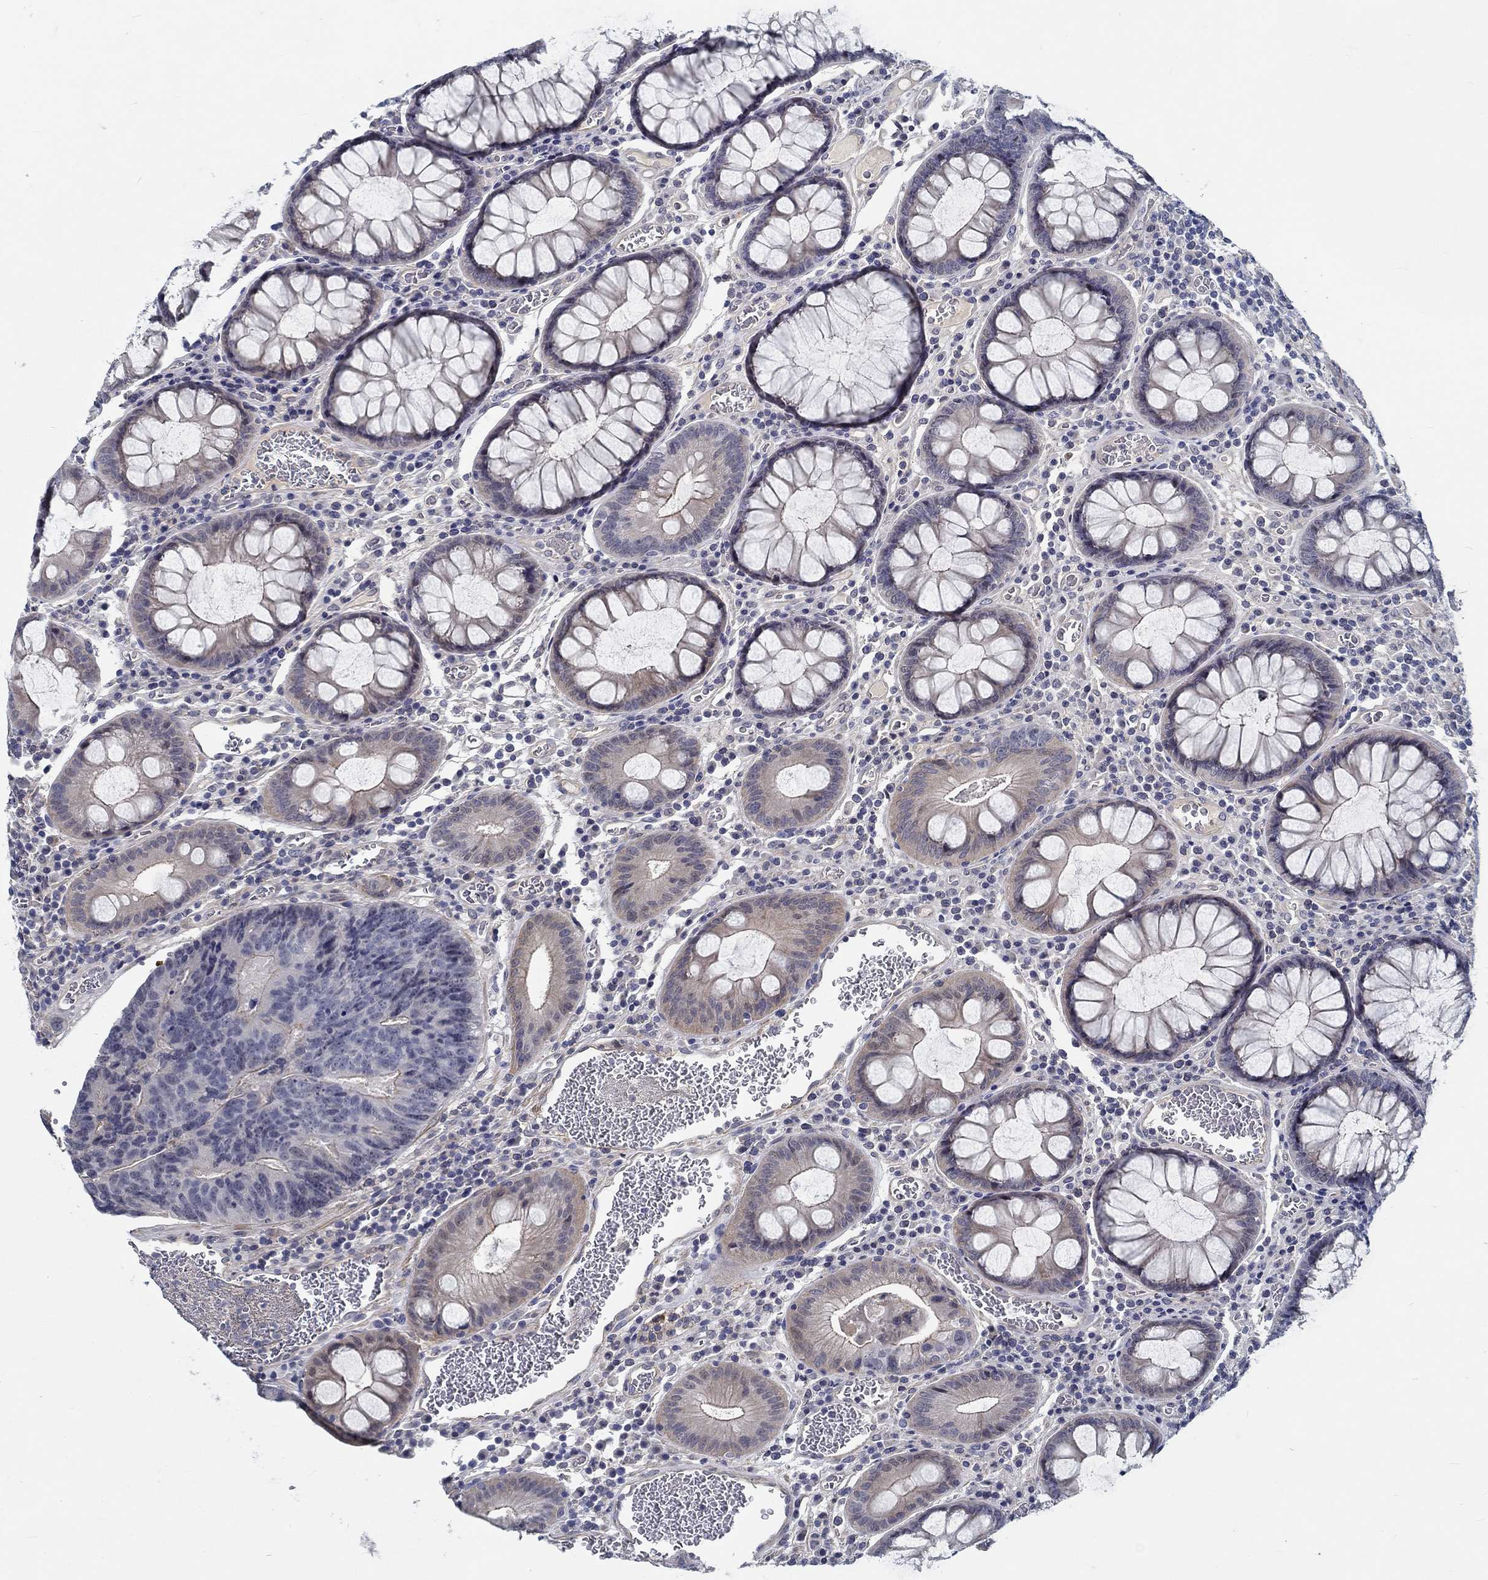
{"staining": {"intensity": "negative", "quantity": "none", "location": "none"}, "tissue": "colorectal cancer", "cell_type": "Tumor cells", "image_type": "cancer", "snomed": [{"axis": "morphology", "description": "Adenocarcinoma, NOS"}, {"axis": "topography", "description": "Colon"}], "caption": "Colorectal adenocarcinoma stained for a protein using immunohistochemistry demonstrates no expression tumor cells.", "gene": "MYBPC1", "patient": {"sex": "female", "age": 48}}